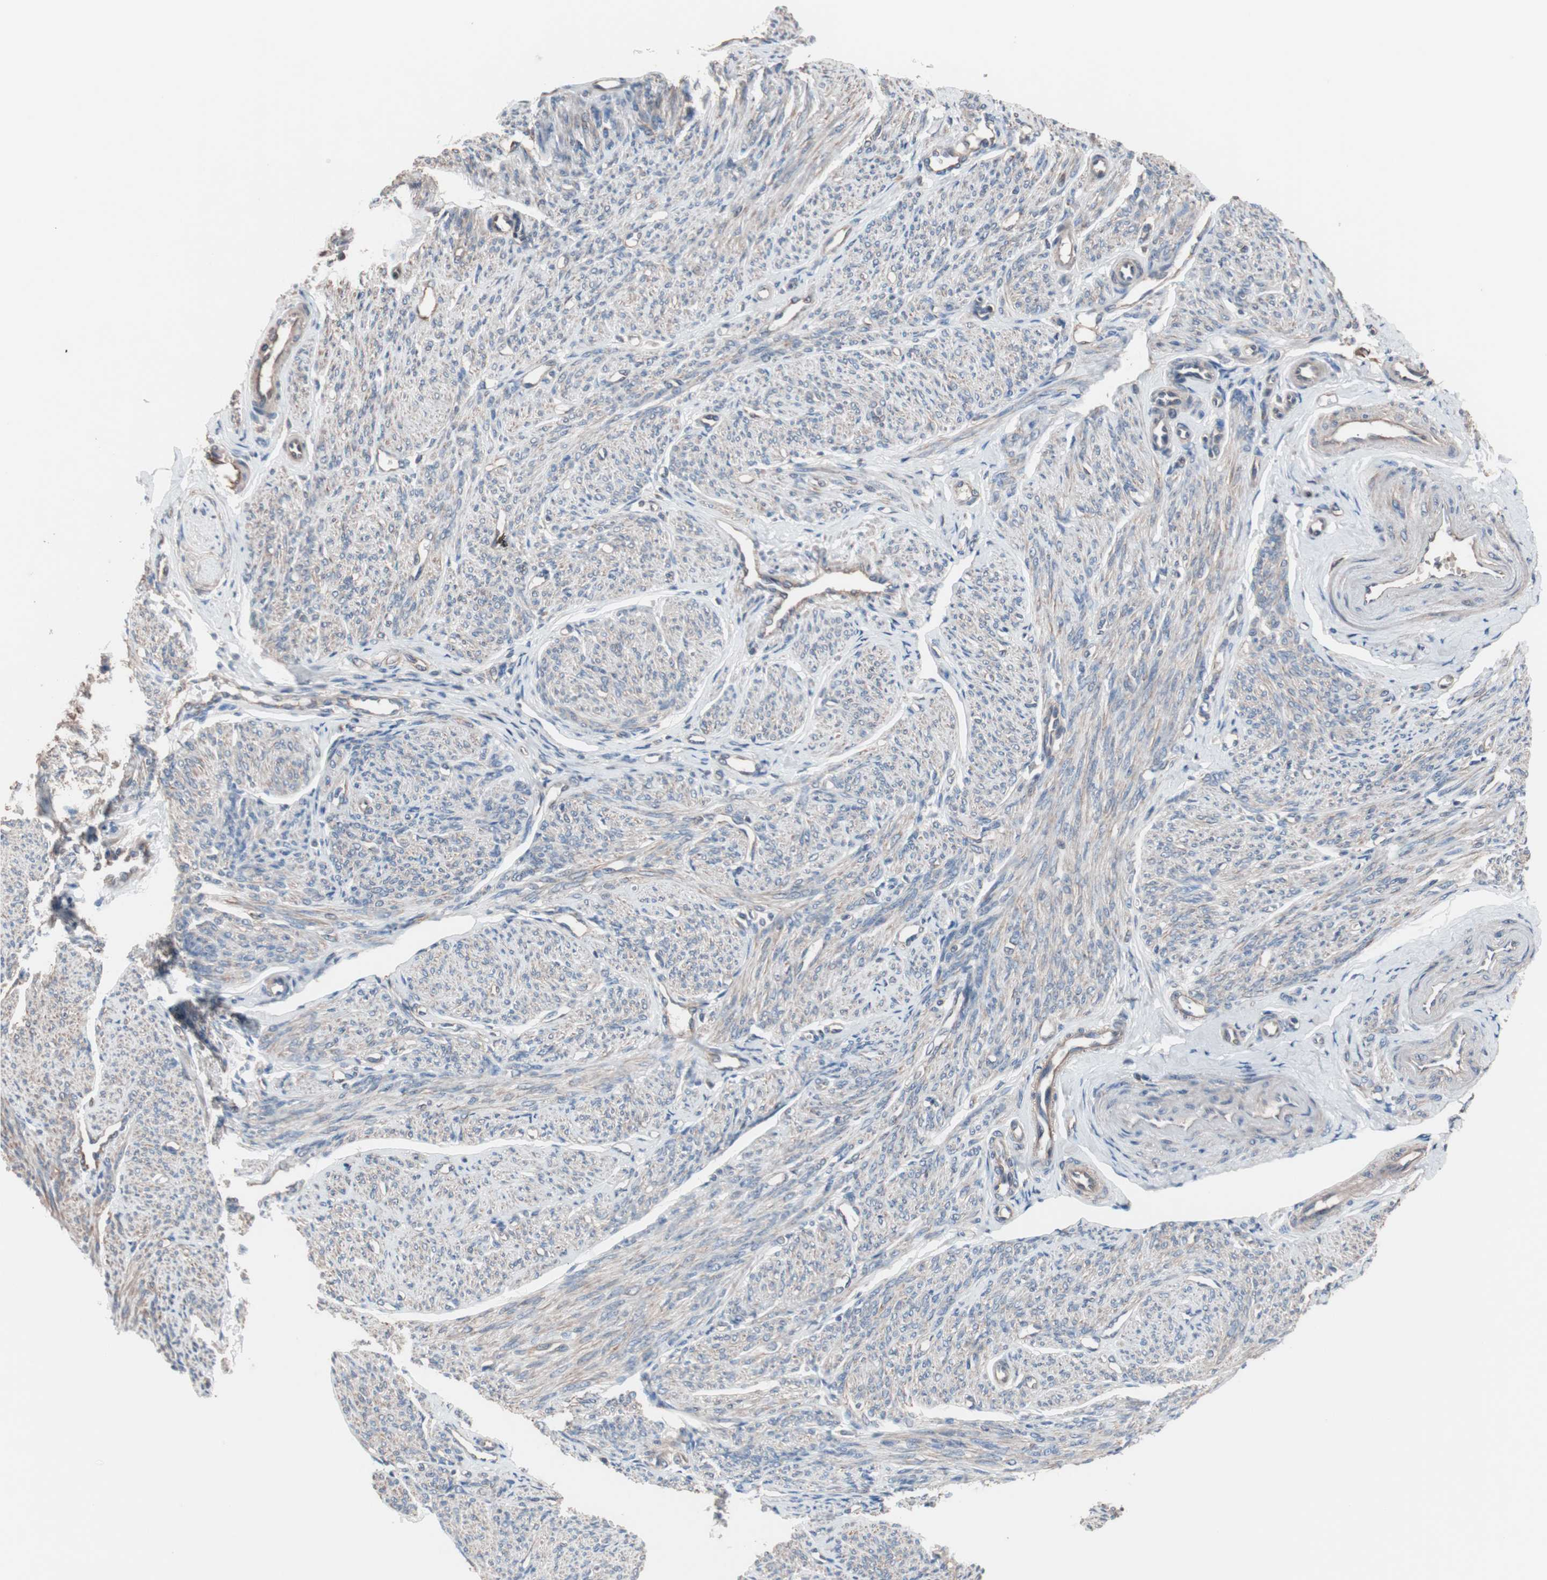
{"staining": {"intensity": "moderate", "quantity": "25%-75%", "location": "cytoplasmic/membranous"}, "tissue": "smooth muscle", "cell_type": "Smooth muscle cells", "image_type": "normal", "snomed": [{"axis": "morphology", "description": "Normal tissue, NOS"}, {"axis": "topography", "description": "Smooth muscle"}], "caption": "IHC (DAB) staining of benign smooth muscle reveals moderate cytoplasmic/membranous protein positivity in about 25%-75% of smooth muscle cells.", "gene": "ATG7", "patient": {"sex": "female", "age": 65}}